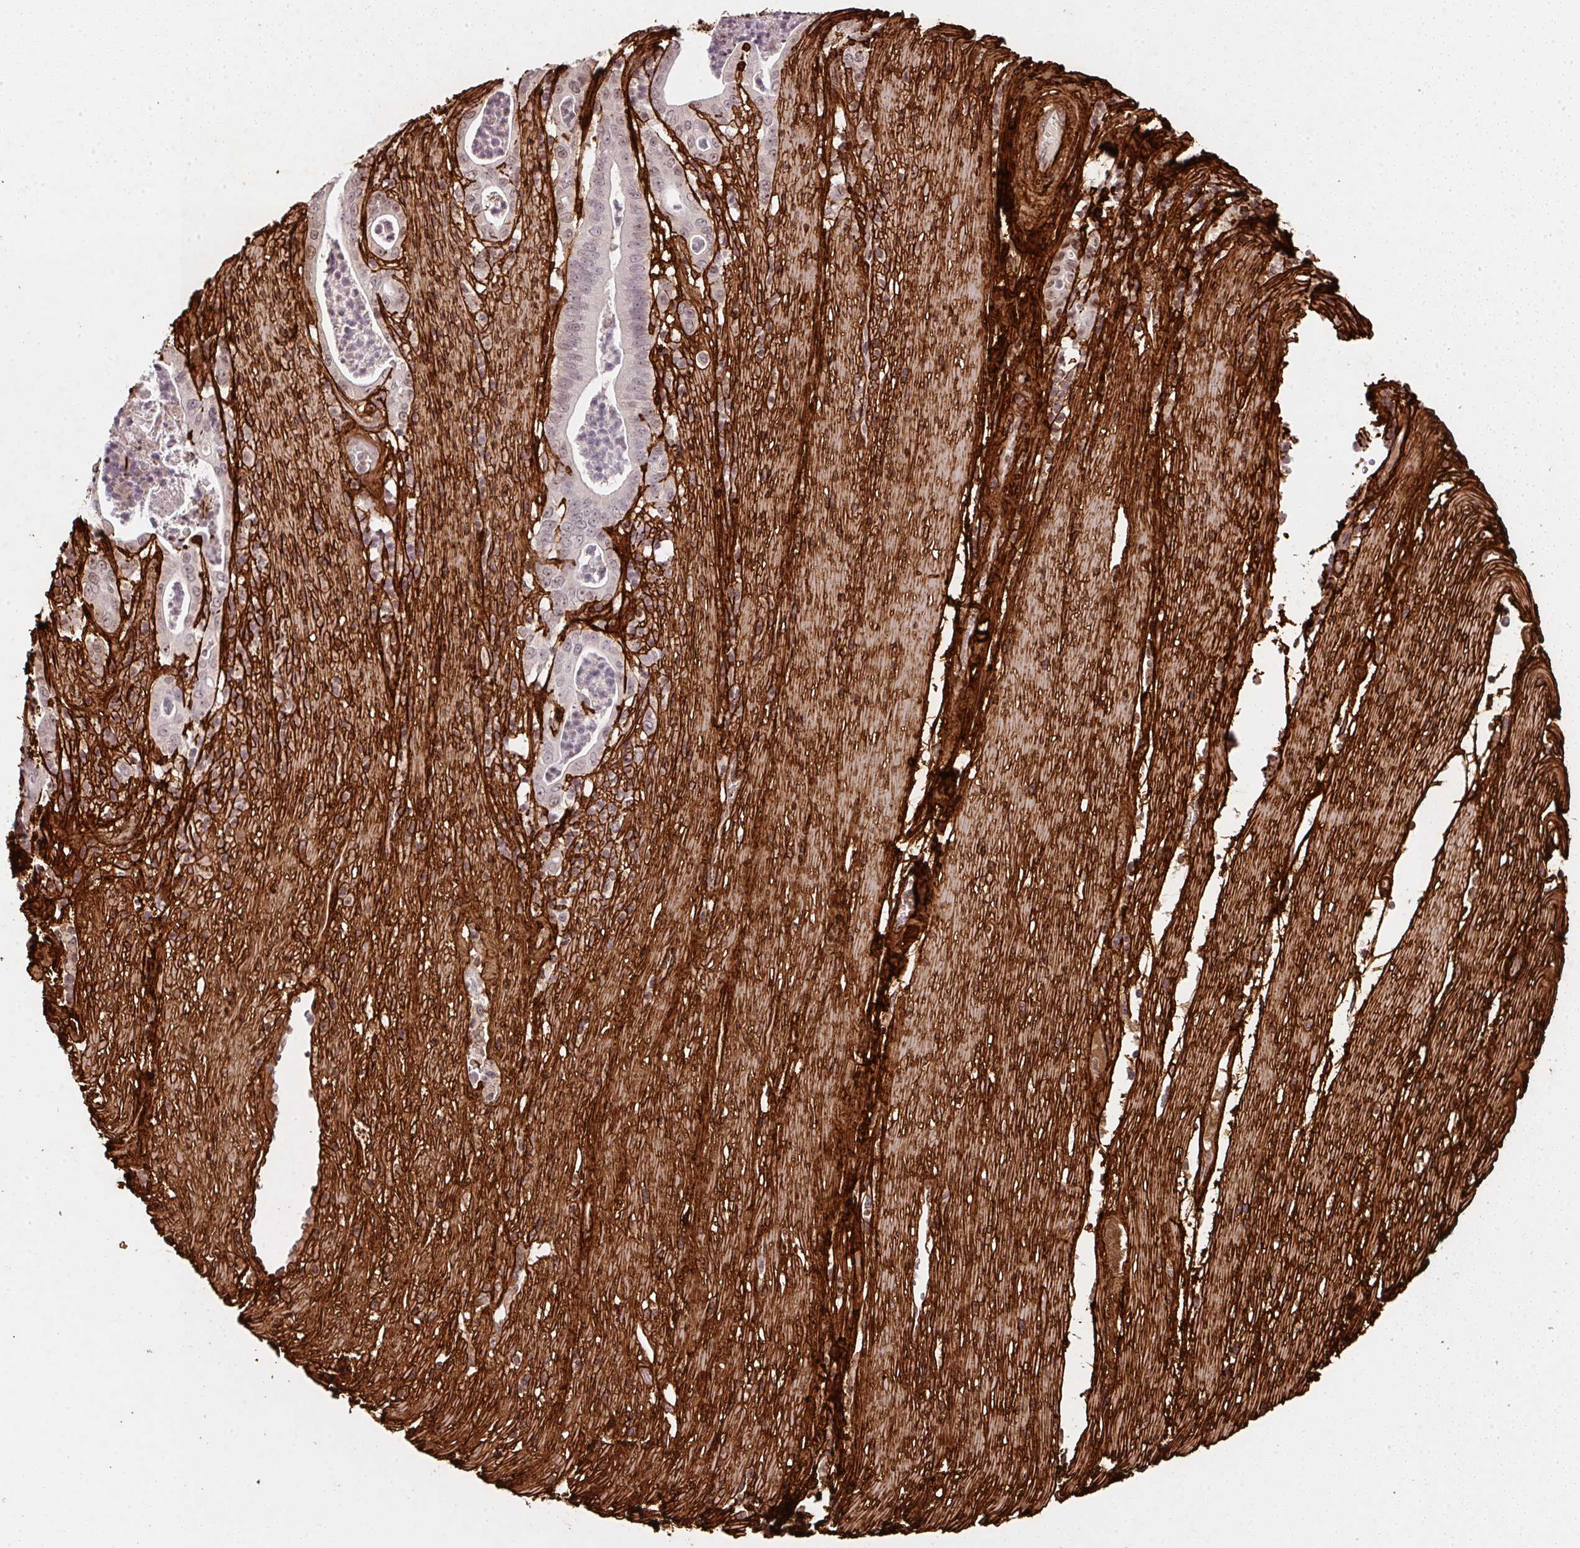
{"staining": {"intensity": "moderate", "quantity": "<25%", "location": "nuclear"}, "tissue": "pancreatic cancer", "cell_type": "Tumor cells", "image_type": "cancer", "snomed": [{"axis": "morphology", "description": "Adenocarcinoma, NOS"}, {"axis": "topography", "description": "Pancreas"}], "caption": "IHC photomicrograph of pancreatic cancer stained for a protein (brown), which exhibits low levels of moderate nuclear staining in approximately <25% of tumor cells.", "gene": "COL3A1", "patient": {"sex": "male", "age": 71}}